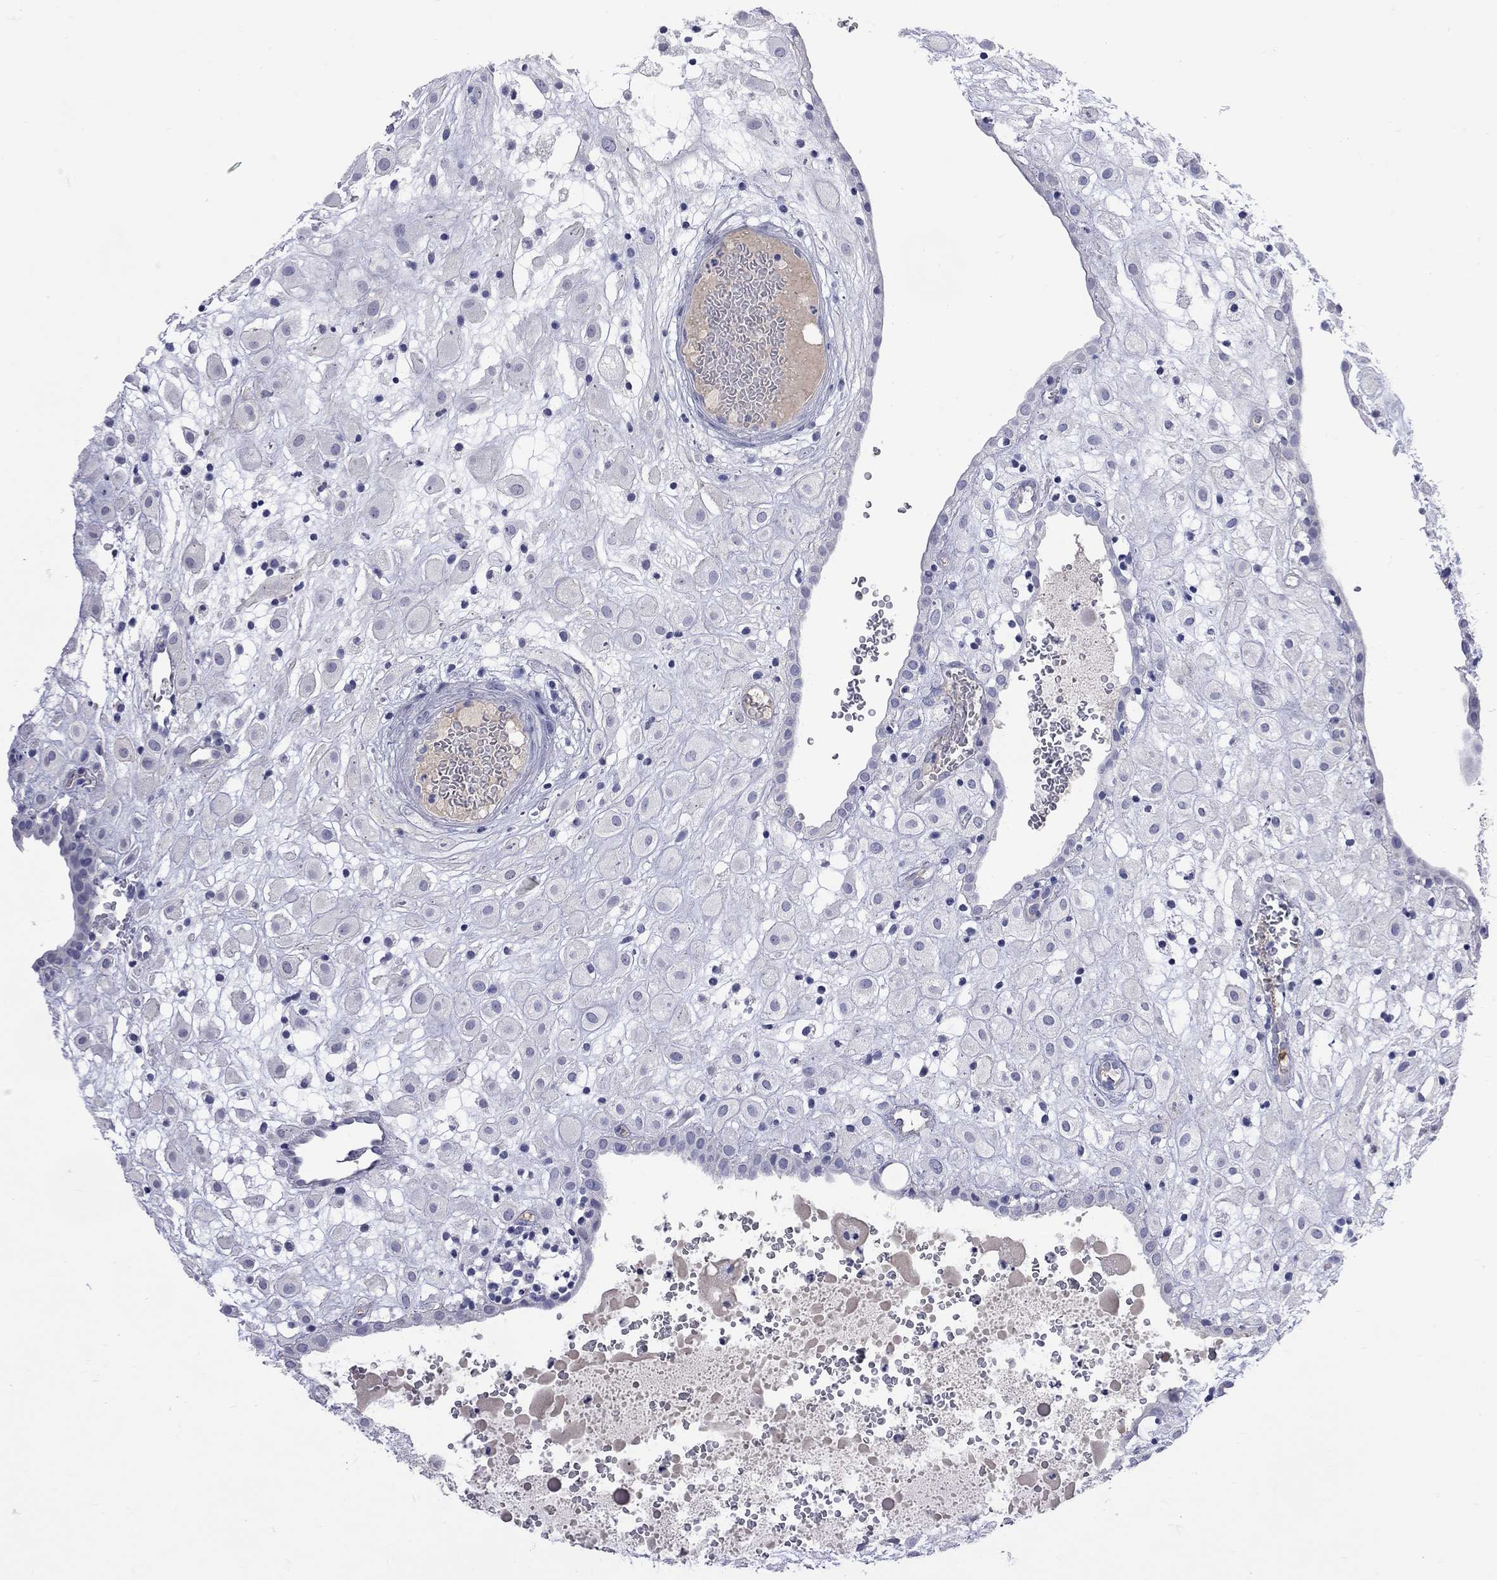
{"staining": {"intensity": "negative", "quantity": "none", "location": "none"}, "tissue": "placenta", "cell_type": "Decidual cells", "image_type": "normal", "snomed": [{"axis": "morphology", "description": "Normal tissue, NOS"}, {"axis": "topography", "description": "Placenta"}], "caption": "The IHC micrograph has no significant expression in decidual cells of placenta. (IHC, brightfield microscopy, high magnification).", "gene": "KCND2", "patient": {"sex": "female", "age": 24}}